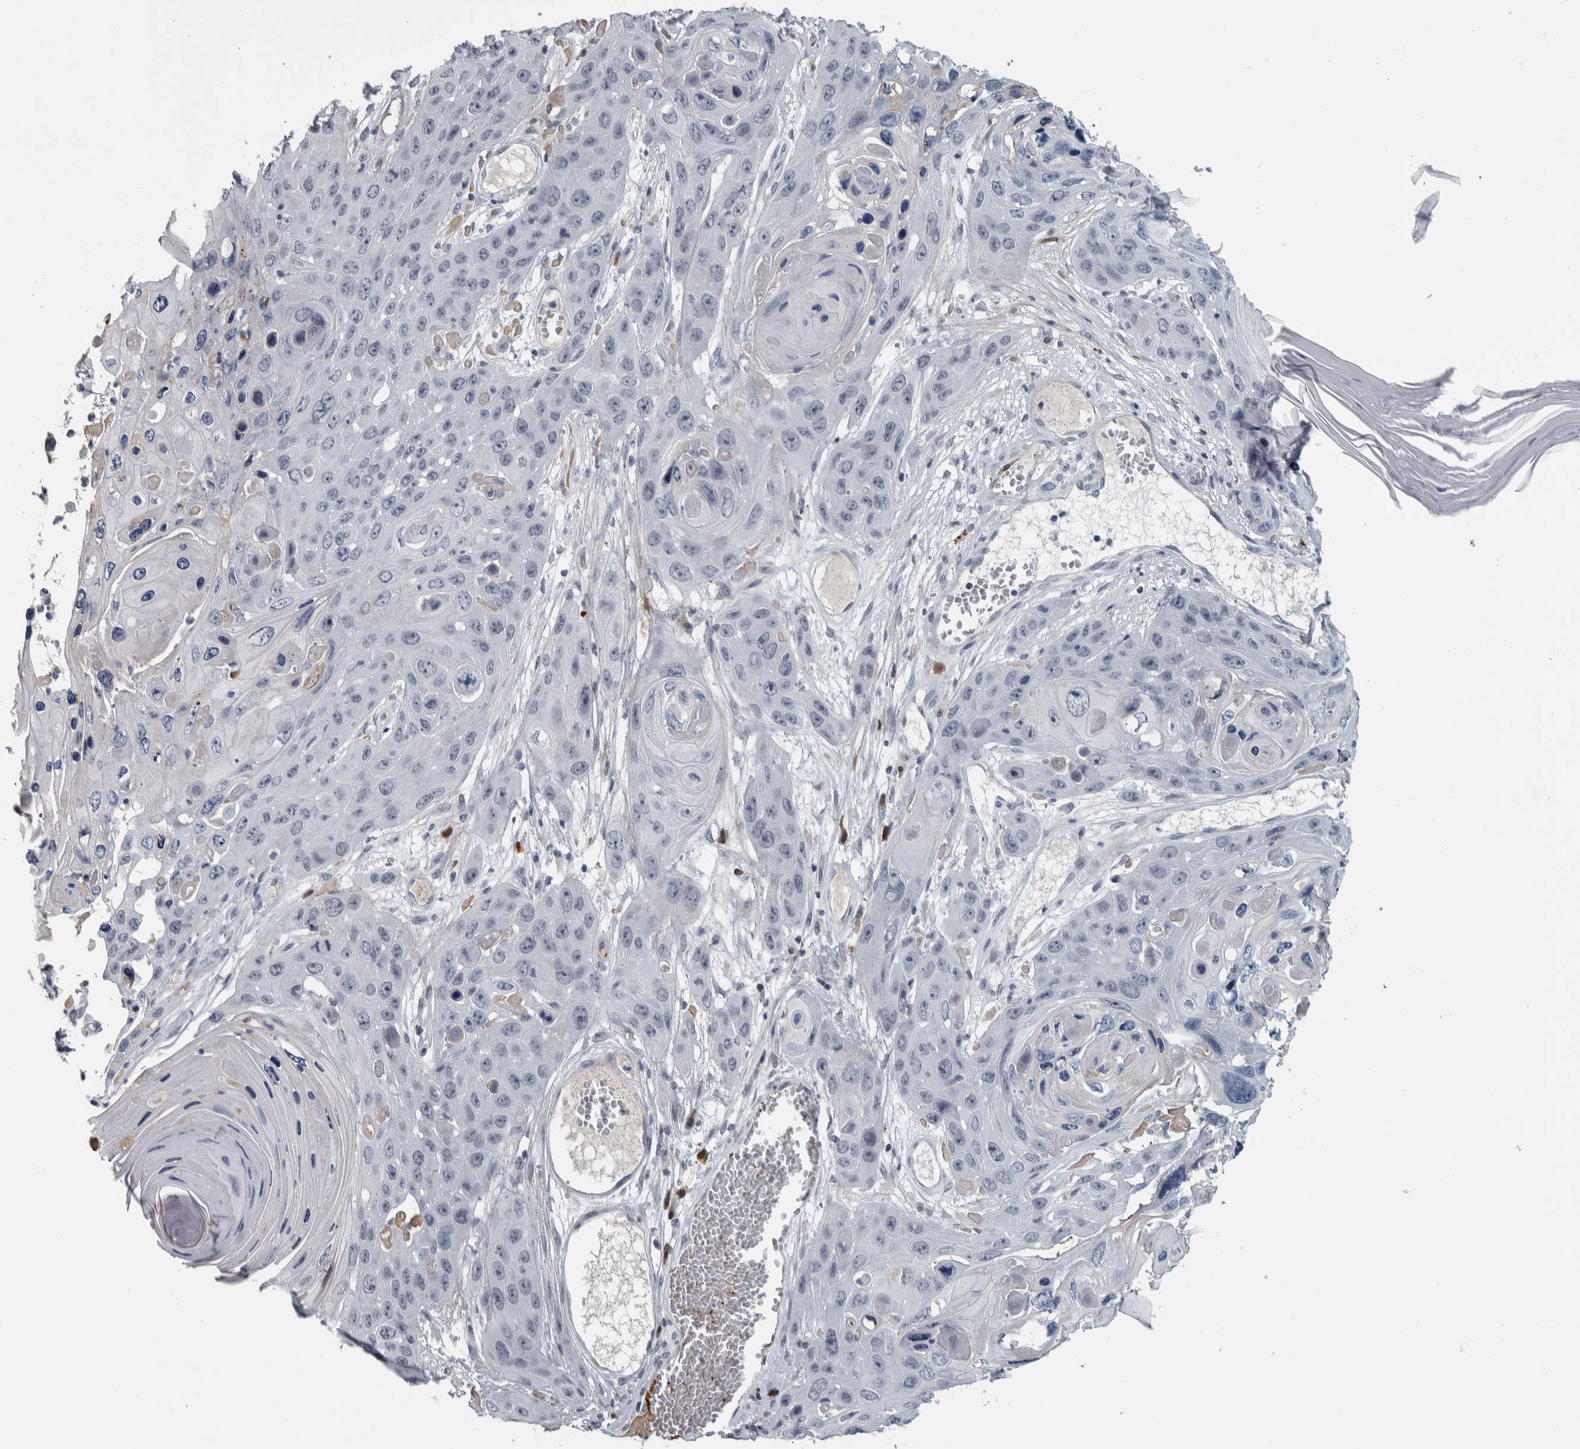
{"staining": {"intensity": "negative", "quantity": "none", "location": "none"}, "tissue": "skin cancer", "cell_type": "Tumor cells", "image_type": "cancer", "snomed": [{"axis": "morphology", "description": "Squamous cell carcinoma, NOS"}, {"axis": "topography", "description": "Skin"}], "caption": "Tumor cells show no significant expression in squamous cell carcinoma (skin).", "gene": "CAVIN4", "patient": {"sex": "male", "age": 55}}